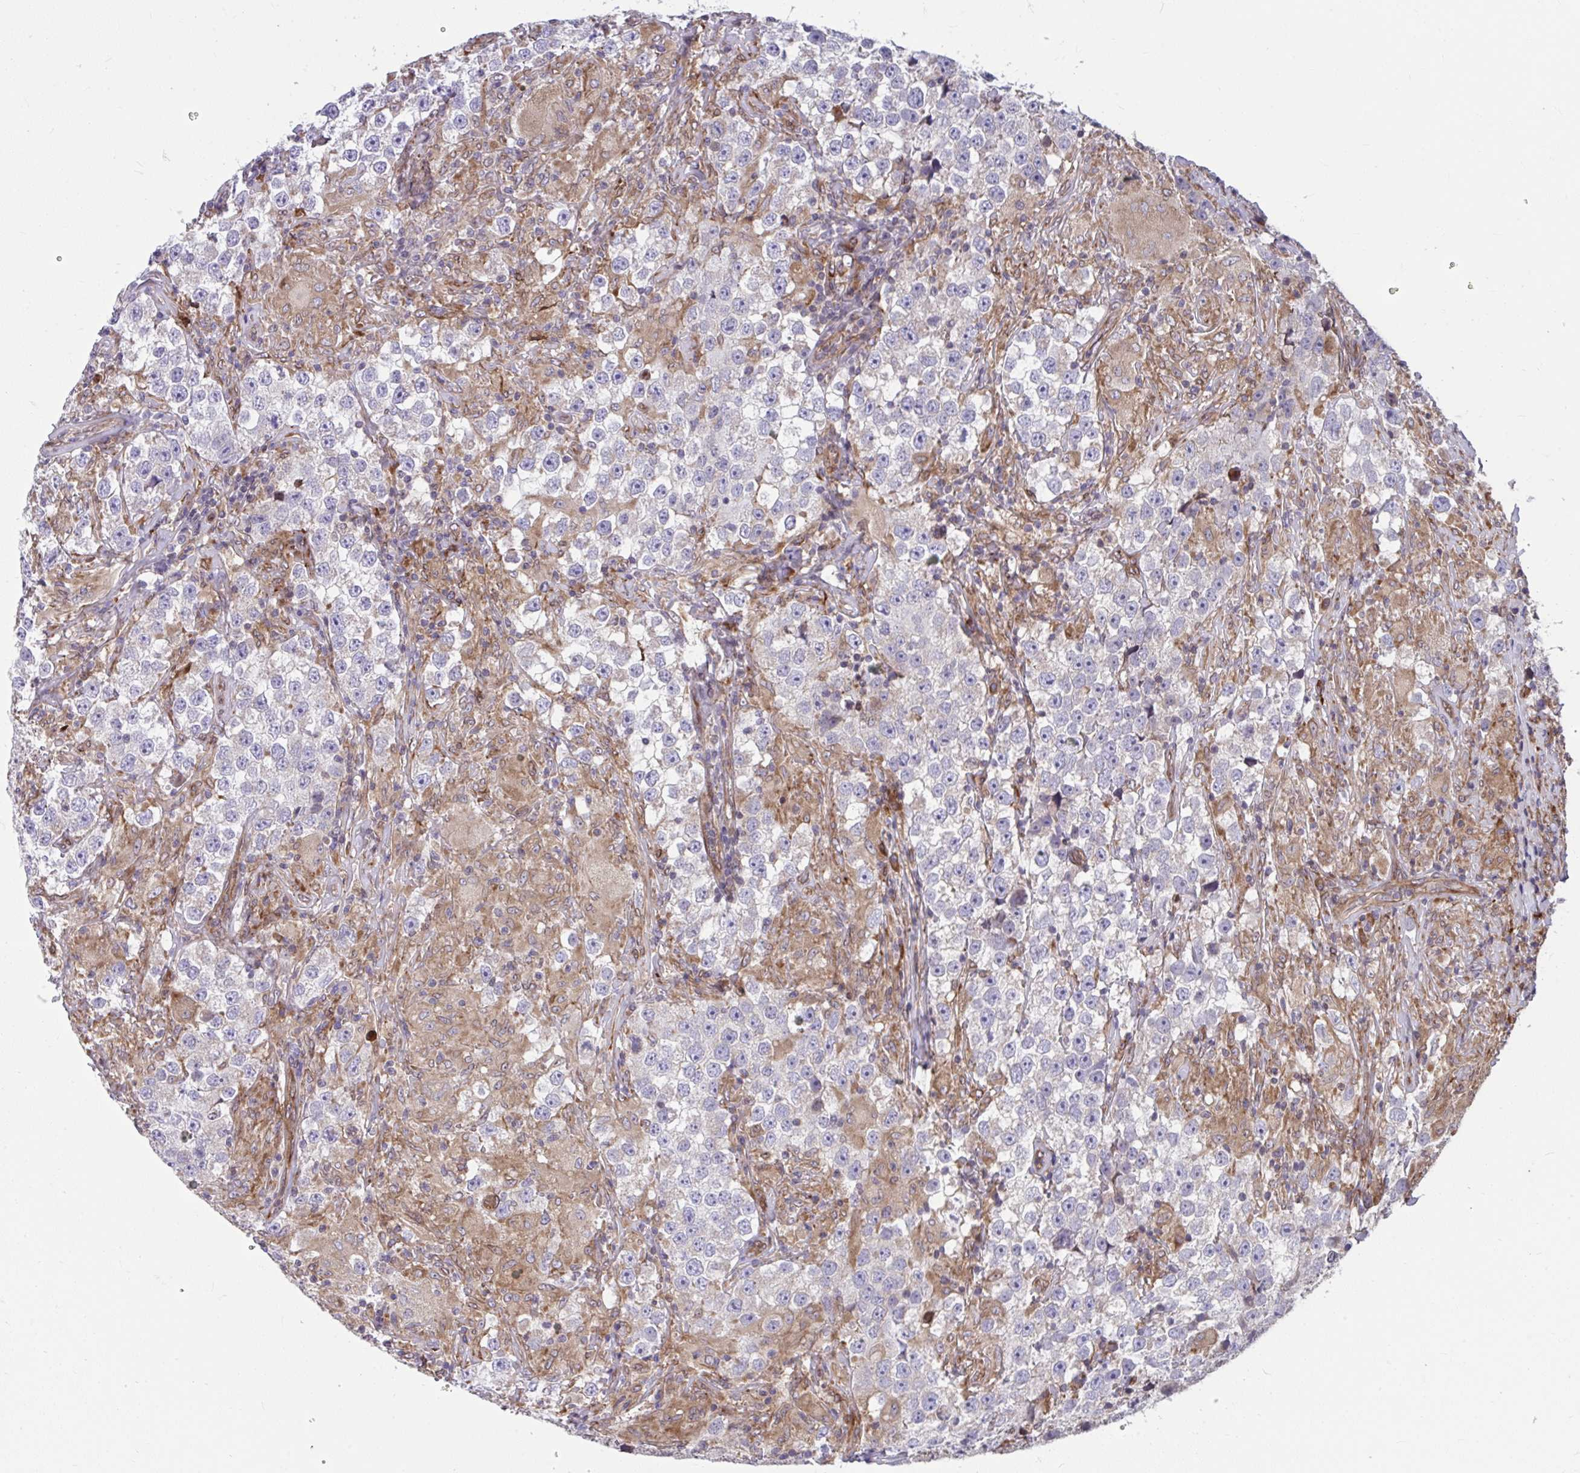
{"staining": {"intensity": "negative", "quantity": "none", "location": "none"}, "tissue": "testis cancer", "cell_type": "Tumor cells", "image_type": "cancer", "snomed": [{"axis": "morphology", "description": "Seminoma, NOS"}, {"axis": "topography", "description": "Testis"}], "caption": "A photomicrograph of testis cancer (seminoma) stained for a protein displays no brown staining in tumor cells.", "gene": "STIM2", "patient": {"sex": "male", "age": 46}}